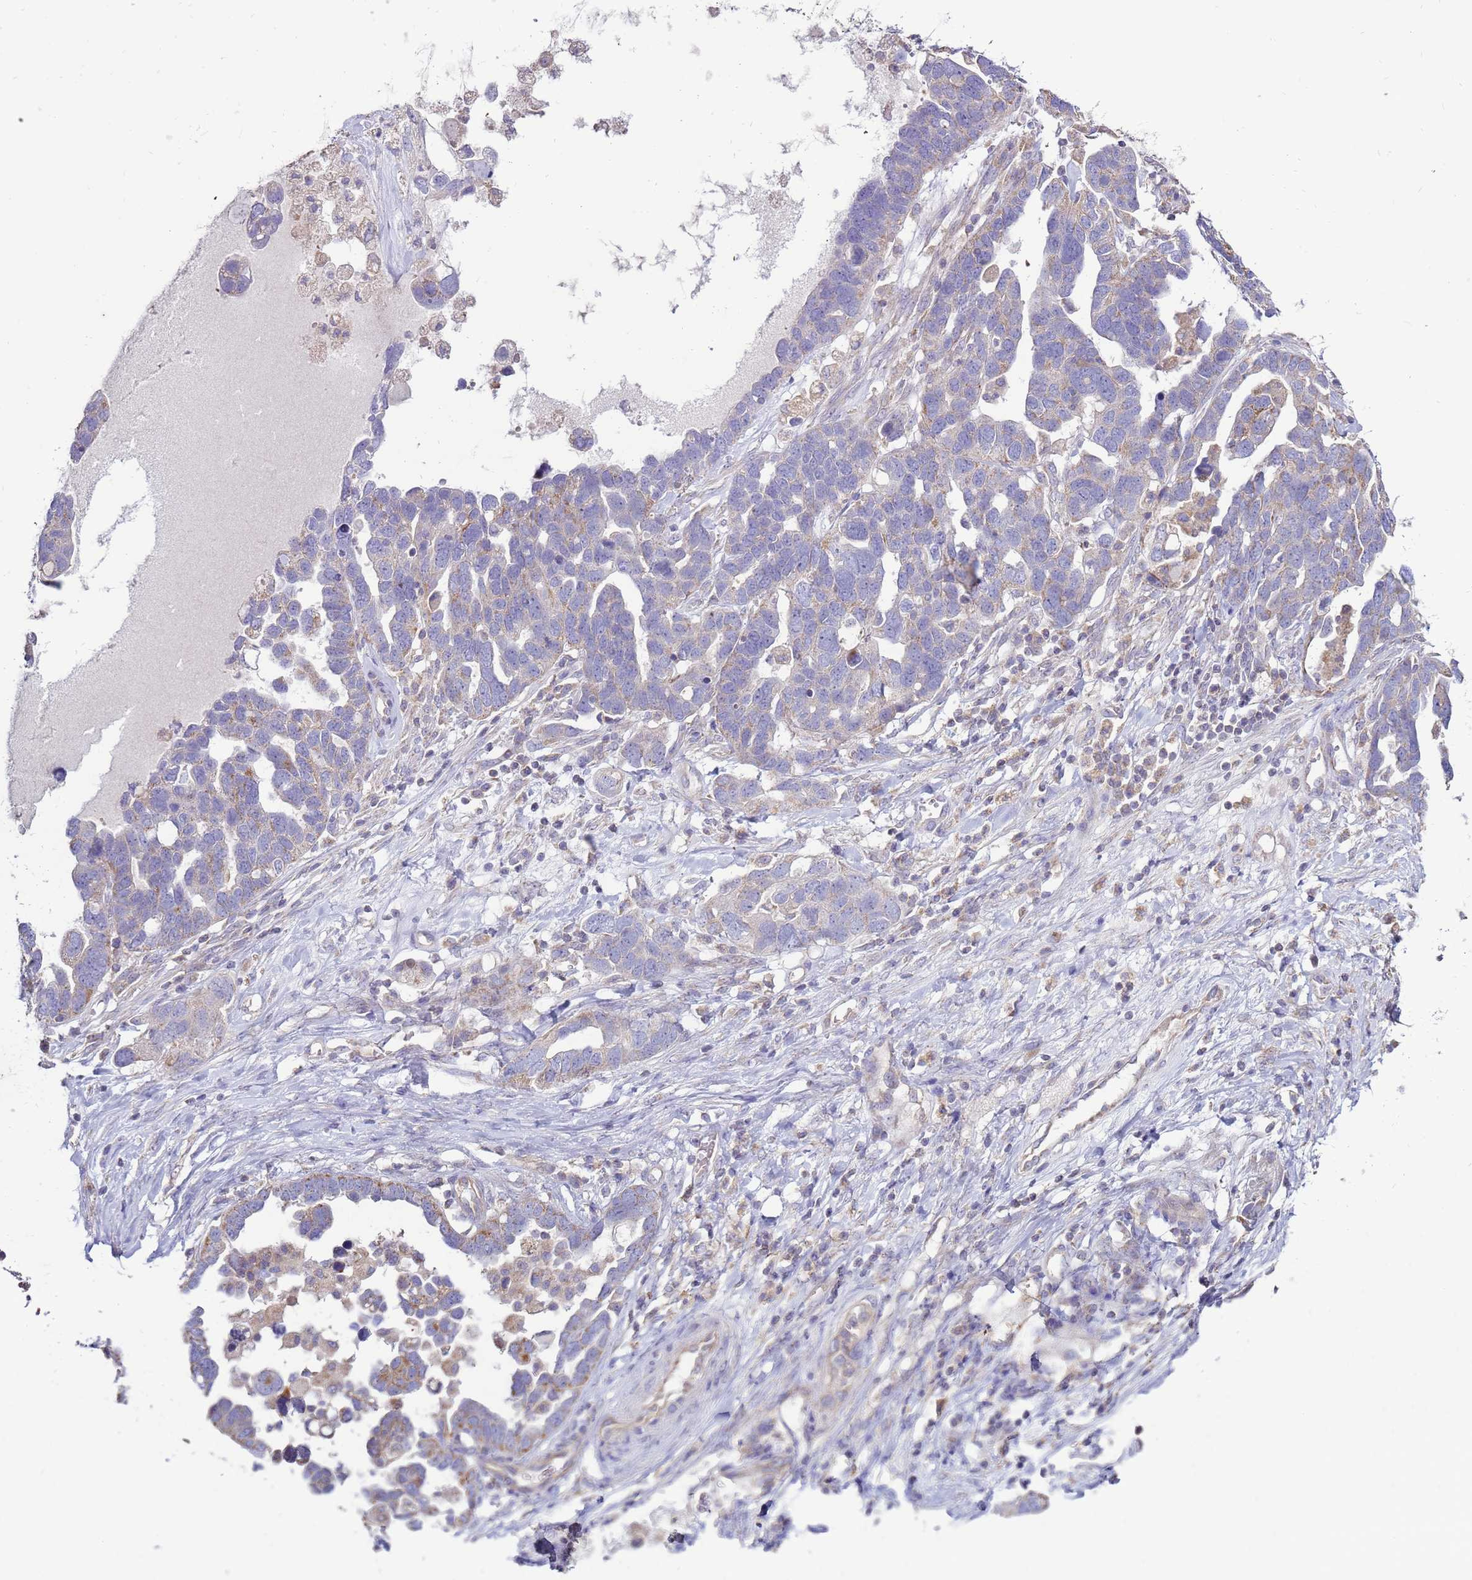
{"staining": {"intensity": "negative", "quantity": "none", "location": "none"}, "tissue": "ovarian cancer", "cell_type": "Tumor cells", "image_type": "cancer", "snomed": [{"axis": "morphology", "description": "Cystadenocarcinoma, serous, NOS"}, {"axis": "topography", "description": "Ovary"}], "caption": "Immunohistochemical staining of serous cystadenocarcinoma (ovarian) demonstrates no significant expression in tumor cells.", "gene": "TRAPPC4", "patient": {"sex": "female", "age": 54}}